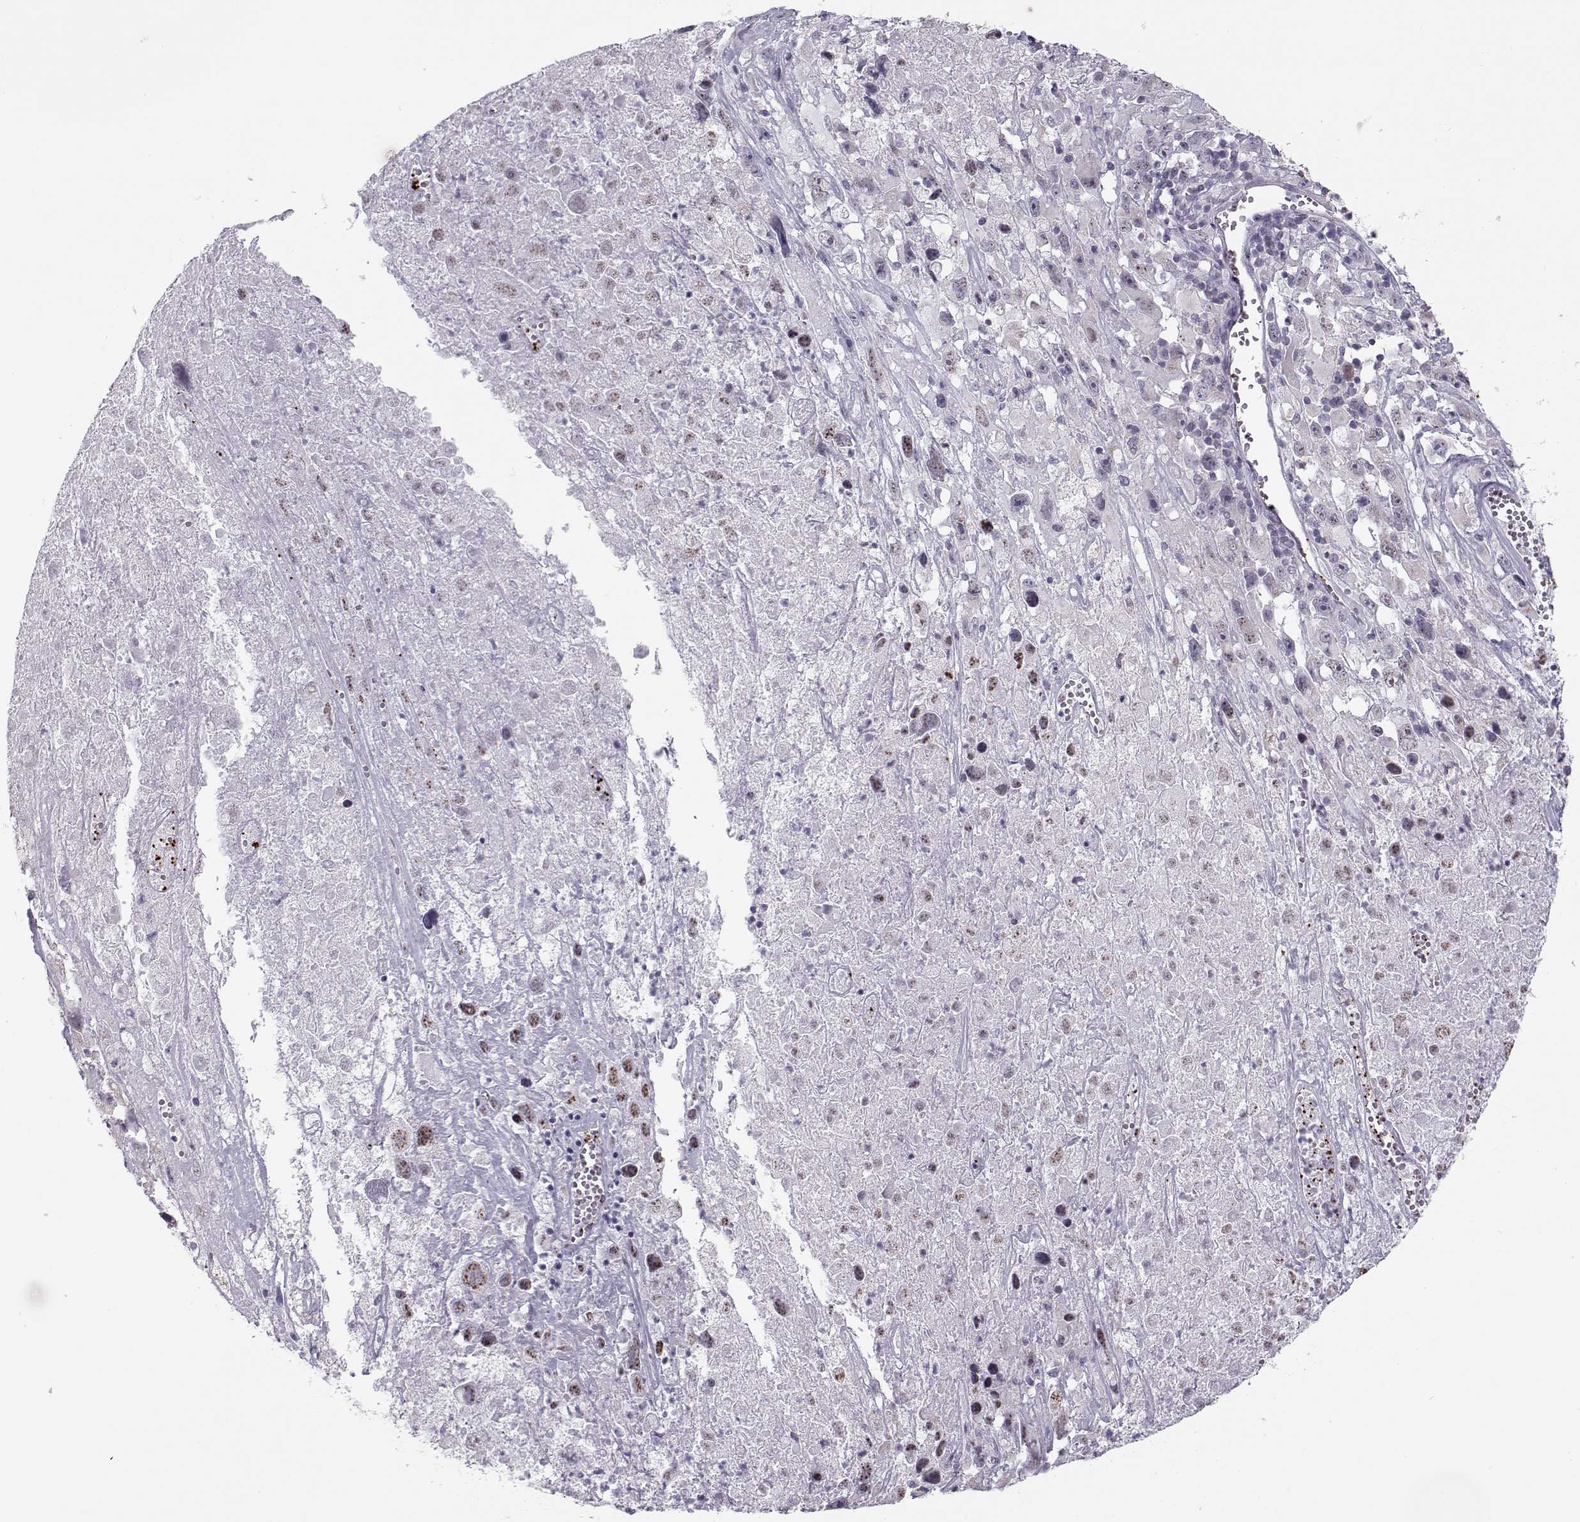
{"staining": {"intensity": "negative", "quantity": "none", "location": "none"}, "tissue": "melanoma", "cell_type": "Tumor cells", "image_type": "cancer", "snomed": [{"axis": "morphology", "description": "Malignant melanoma, Metastatic site"}, {"axis": "topography", "description": "Lymph node"}], "caption": "Immunohistochemistry (IHC) photomicrograph of neoplastic tissue: malignant melanoma (metastatic site) stained with DAB demonstrates no significant protein positivity in tumor cells.", "gene": "KLF17", "patient": {"sex": "male", "age": 50}}